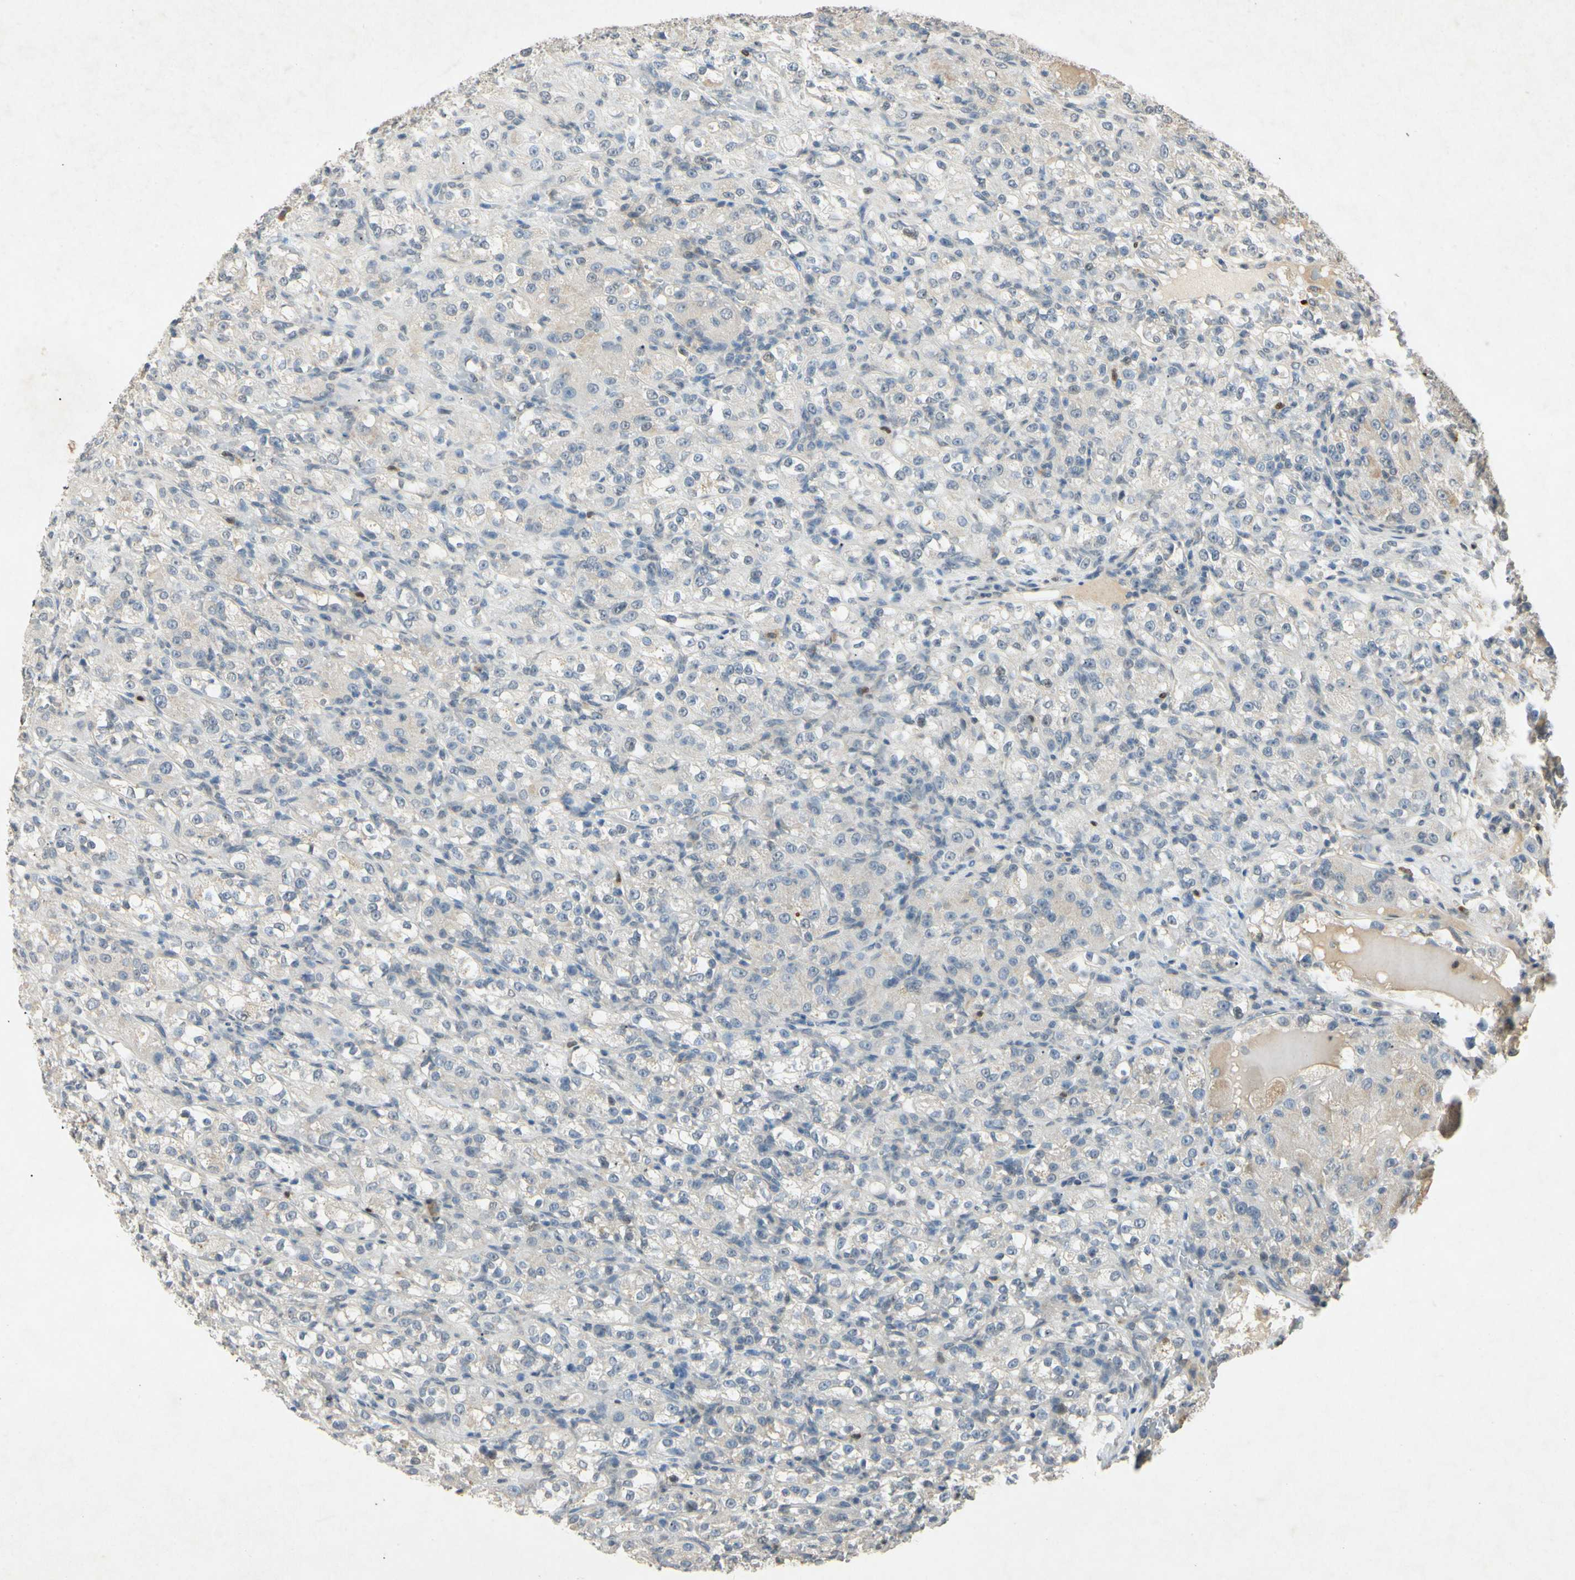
{"staining": {"intensity": "negative", "quantity": "none", "location": "none"}, "tissue": "renal cancer", "cell_type": "Tumor cells", "image_type": "cancer", "snomed": [{"axis": "morphology", "description": "Normal tissue, NOS"}, {"axis": "morphology", "description": "Adenocarcinoma, NOS"}, {"axis": "topography", "description": "Kidney"}], "caption": "Adenocarcinoma (renal) was stained to show a protein in brown. There is no significant expression in tumor cells.", "gene": "HSPA1B", "patient": {"sex": "male", "age": 61}}